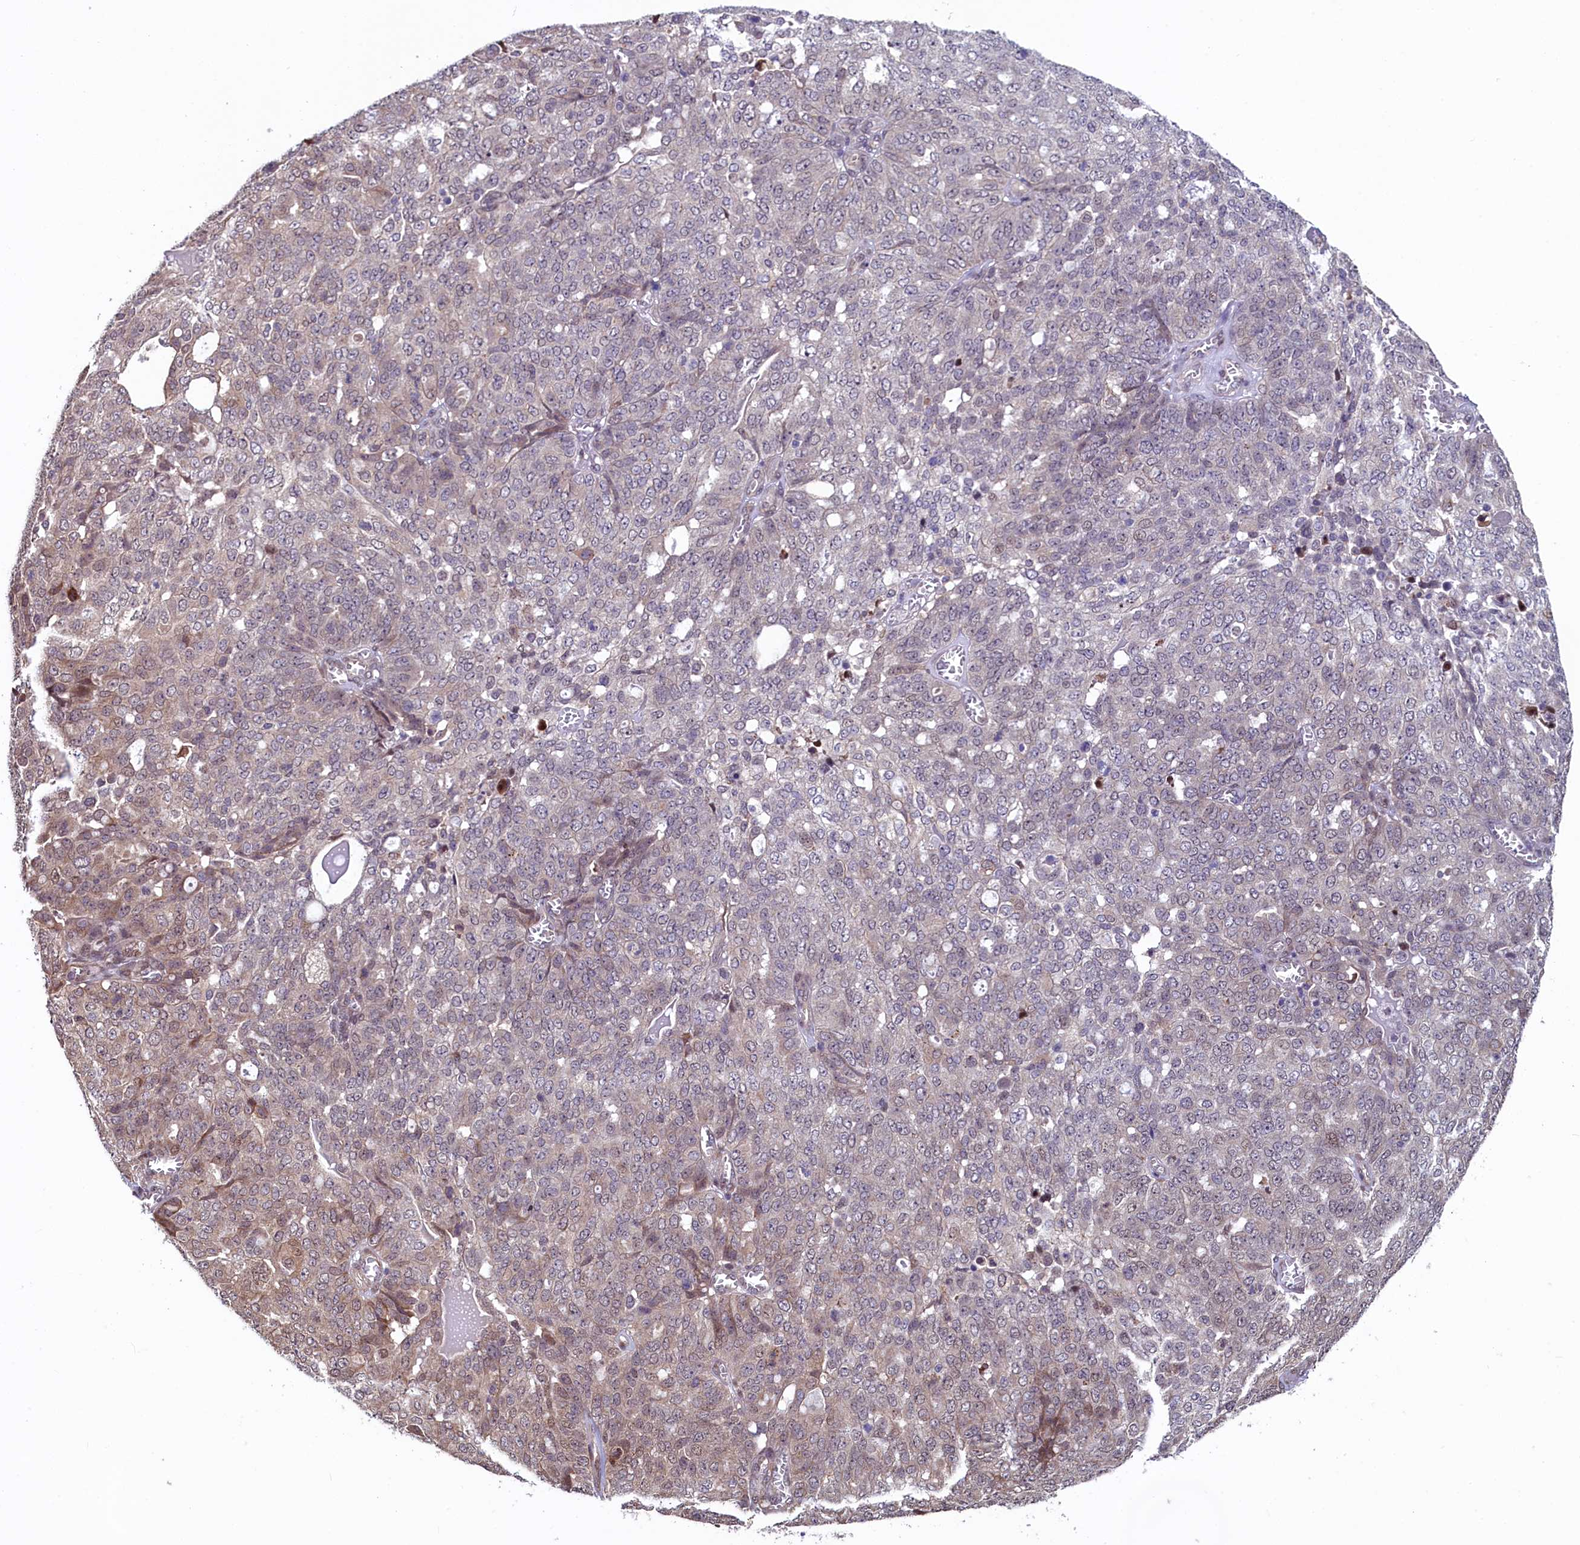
{"staining": {"intensity": "weak", "quantity": "25%-75%", "location": "cytoplasmic/membranous,nuclear"}, "tissue": "ovarian cancer", "cell_type": "Tumor cells", "image_type": "cancer", "snomed": [{"axis": "morphology", "description": "Cystadenocarcinoma, serous, NOS"}, {"axis": "topography", "description": "Soft tissue"}, {"axis": "topography", "description": "Ovary"}], "caption": "DAB immunohistochemical staining of human ovarian cancer shows weak cytoplasmic/membranous and nuclear protein positivity in about 25%-75% of tumor cells. The staining is performed using DAB brown chromogen to label protein expression. The nuclei are counter-stained blue using hematoxylin.", "gene": "LEO1", "patient": {"sex": "female", "age": 57}}